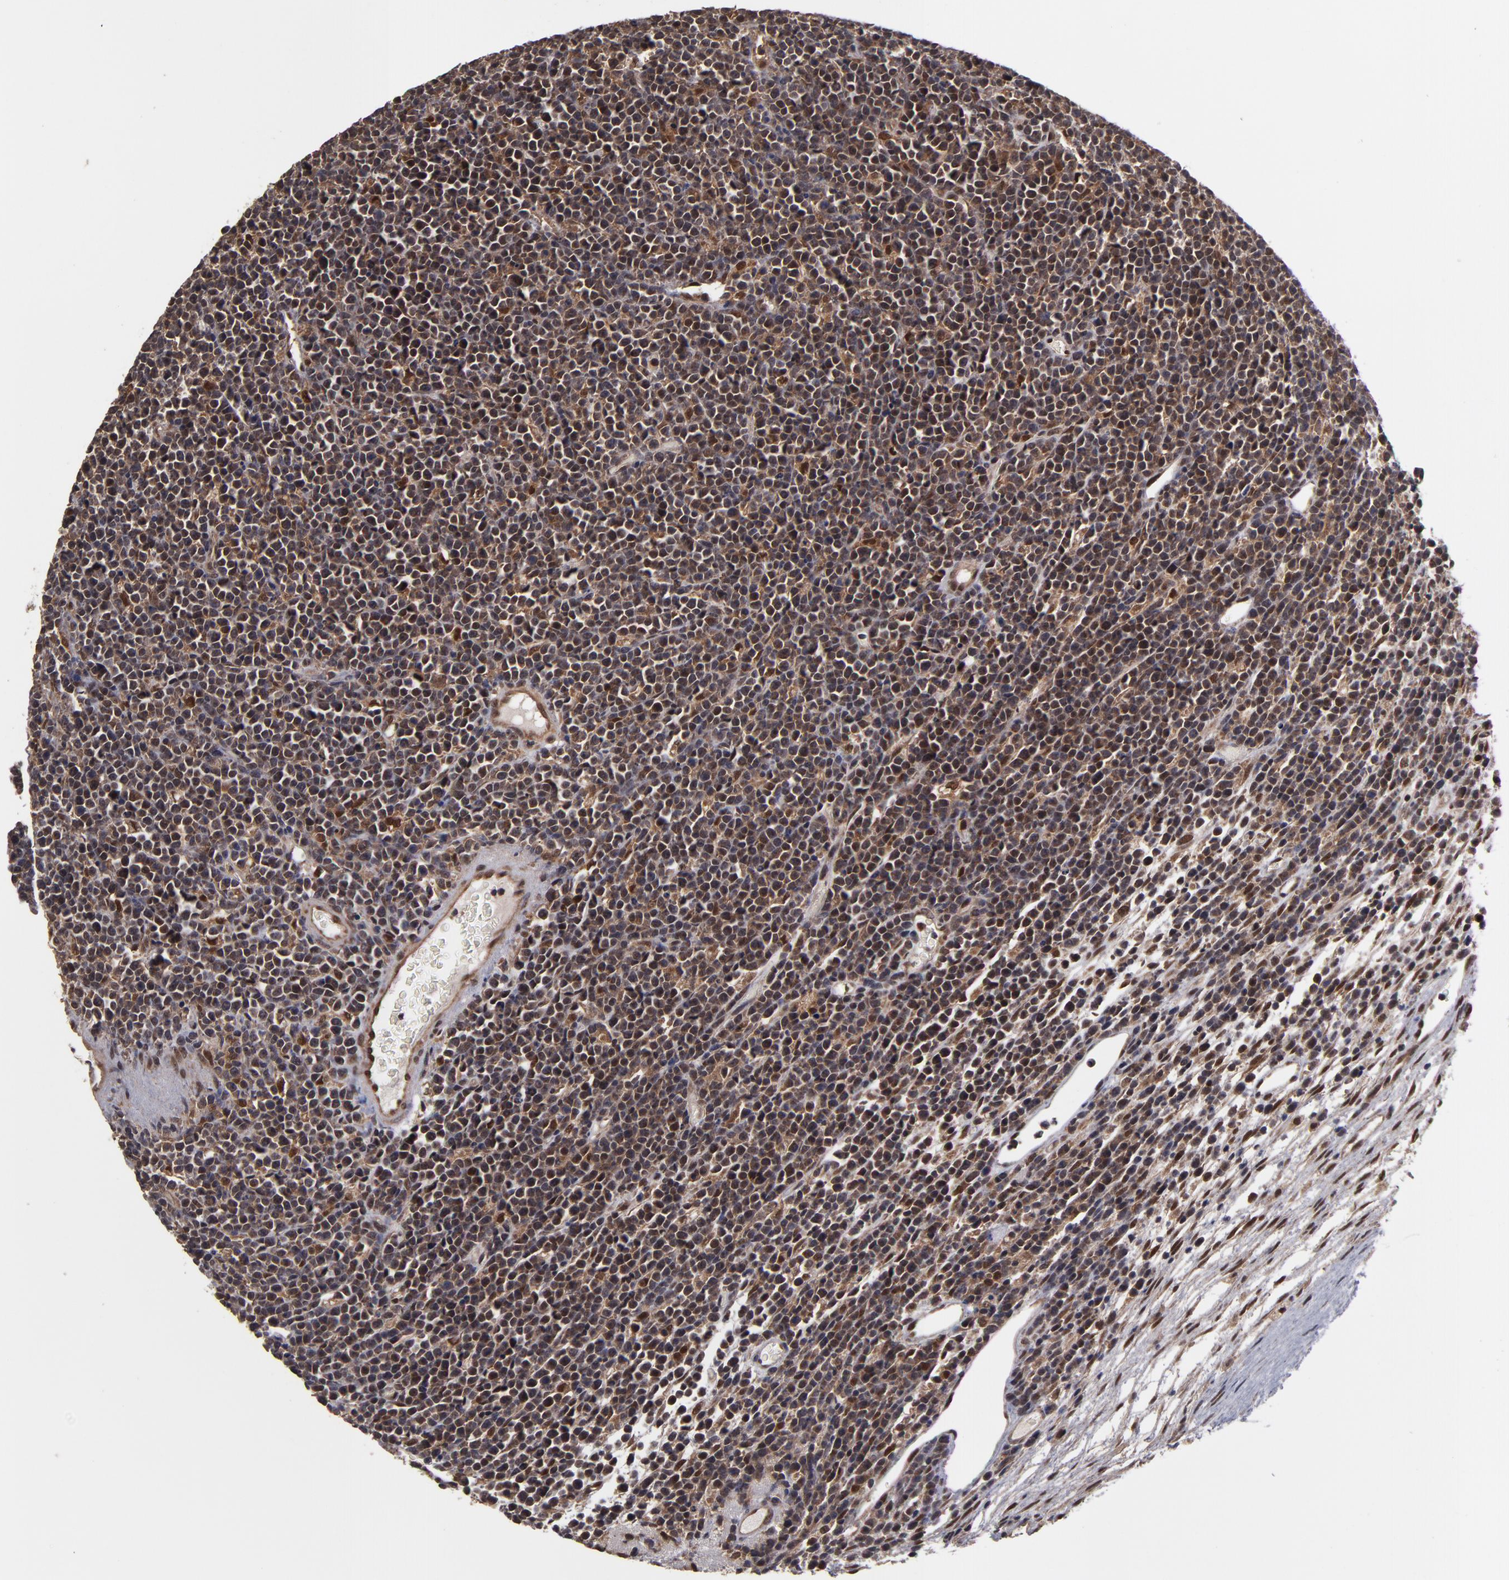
{"staining": {"intensity": "weak", "quantity": ">75%", "location": "cytoplasmic/membranous"}, "tissue": "lymphoma", "cell_type": "Tumor cells", "image_type": "cancer", "snomed": [{"axis": "morphology", "description": "Malignant lymphoma, non-Hodgkin's type, High grade"}, {"axis": "topography", "description": "Ovary"}], "caption": "There is low levels of weak cytoplasmic/membranous expression in tumor cells of high-grade malignant lymphoma, non-Hodgkin's type, as demonstrated by immunohistochemical staining (brown color).", "gene": "CUL5", "patient": {"sex": "female", "age": 56}}